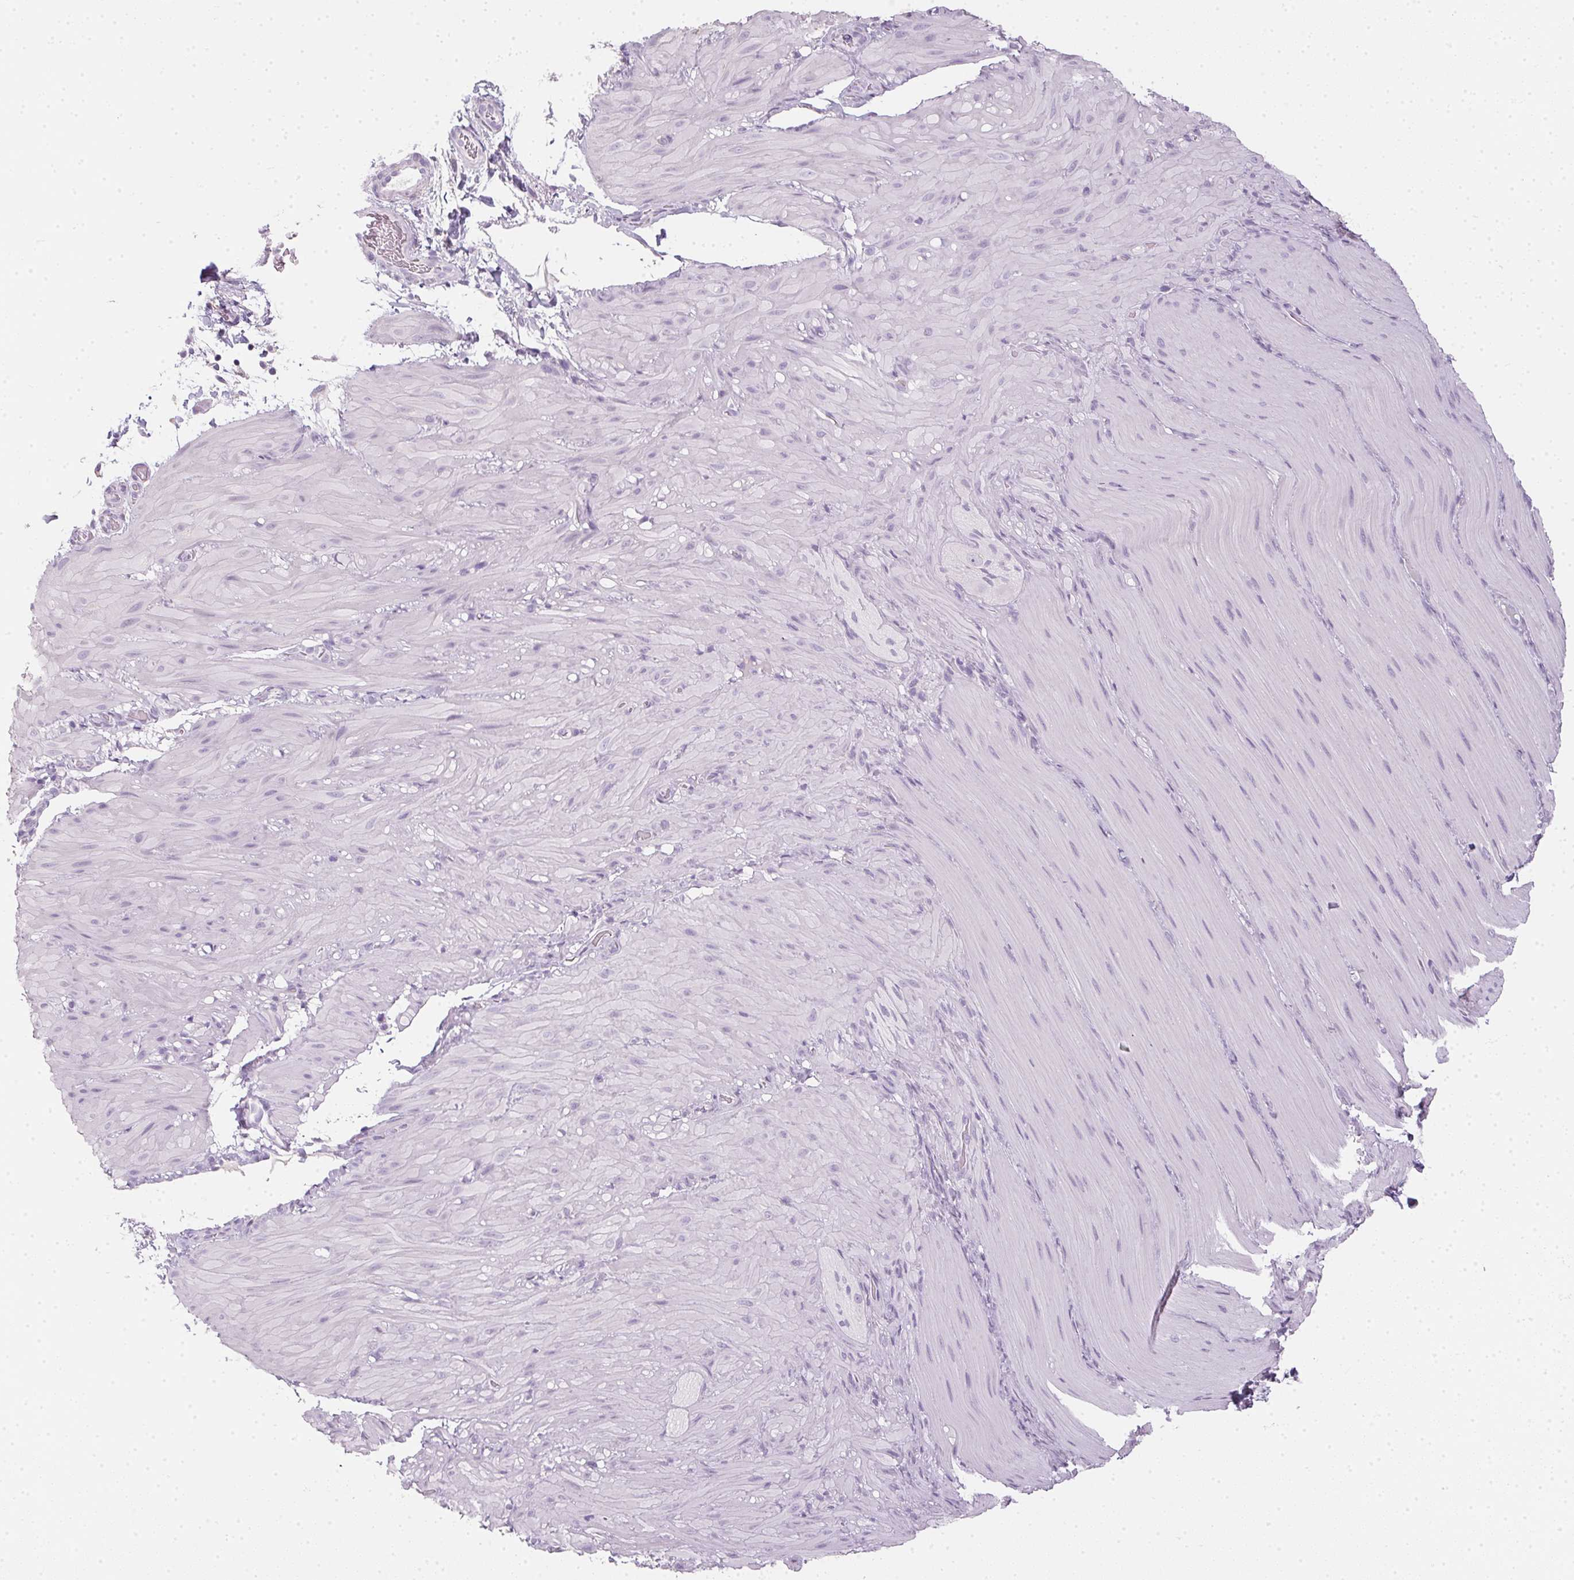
{"staining": {"intensity": "negative", "quantity": "none", "location": "none"}, "tissue": "smooth muscle", "cell_type": "Smooth muscle cells", "image_type": "normal", "snomed": [{"axis": "morphology", "description": "Normal tissue, NOS"}, {"axis": "topography", "description": "Smooth muscle"}, {"axis": "topography", "description": "Colon"}], "caption": "Protein analysis of unremarkable smooth muscle reveals no significant expression in smooth muscle cells. (DAB (3,3'-diaminobenzidine) immunohistochemistry with hematoxylin counter stain).", "gene": "TMEM72", "patient": {"sex": "male", "age": 73}}